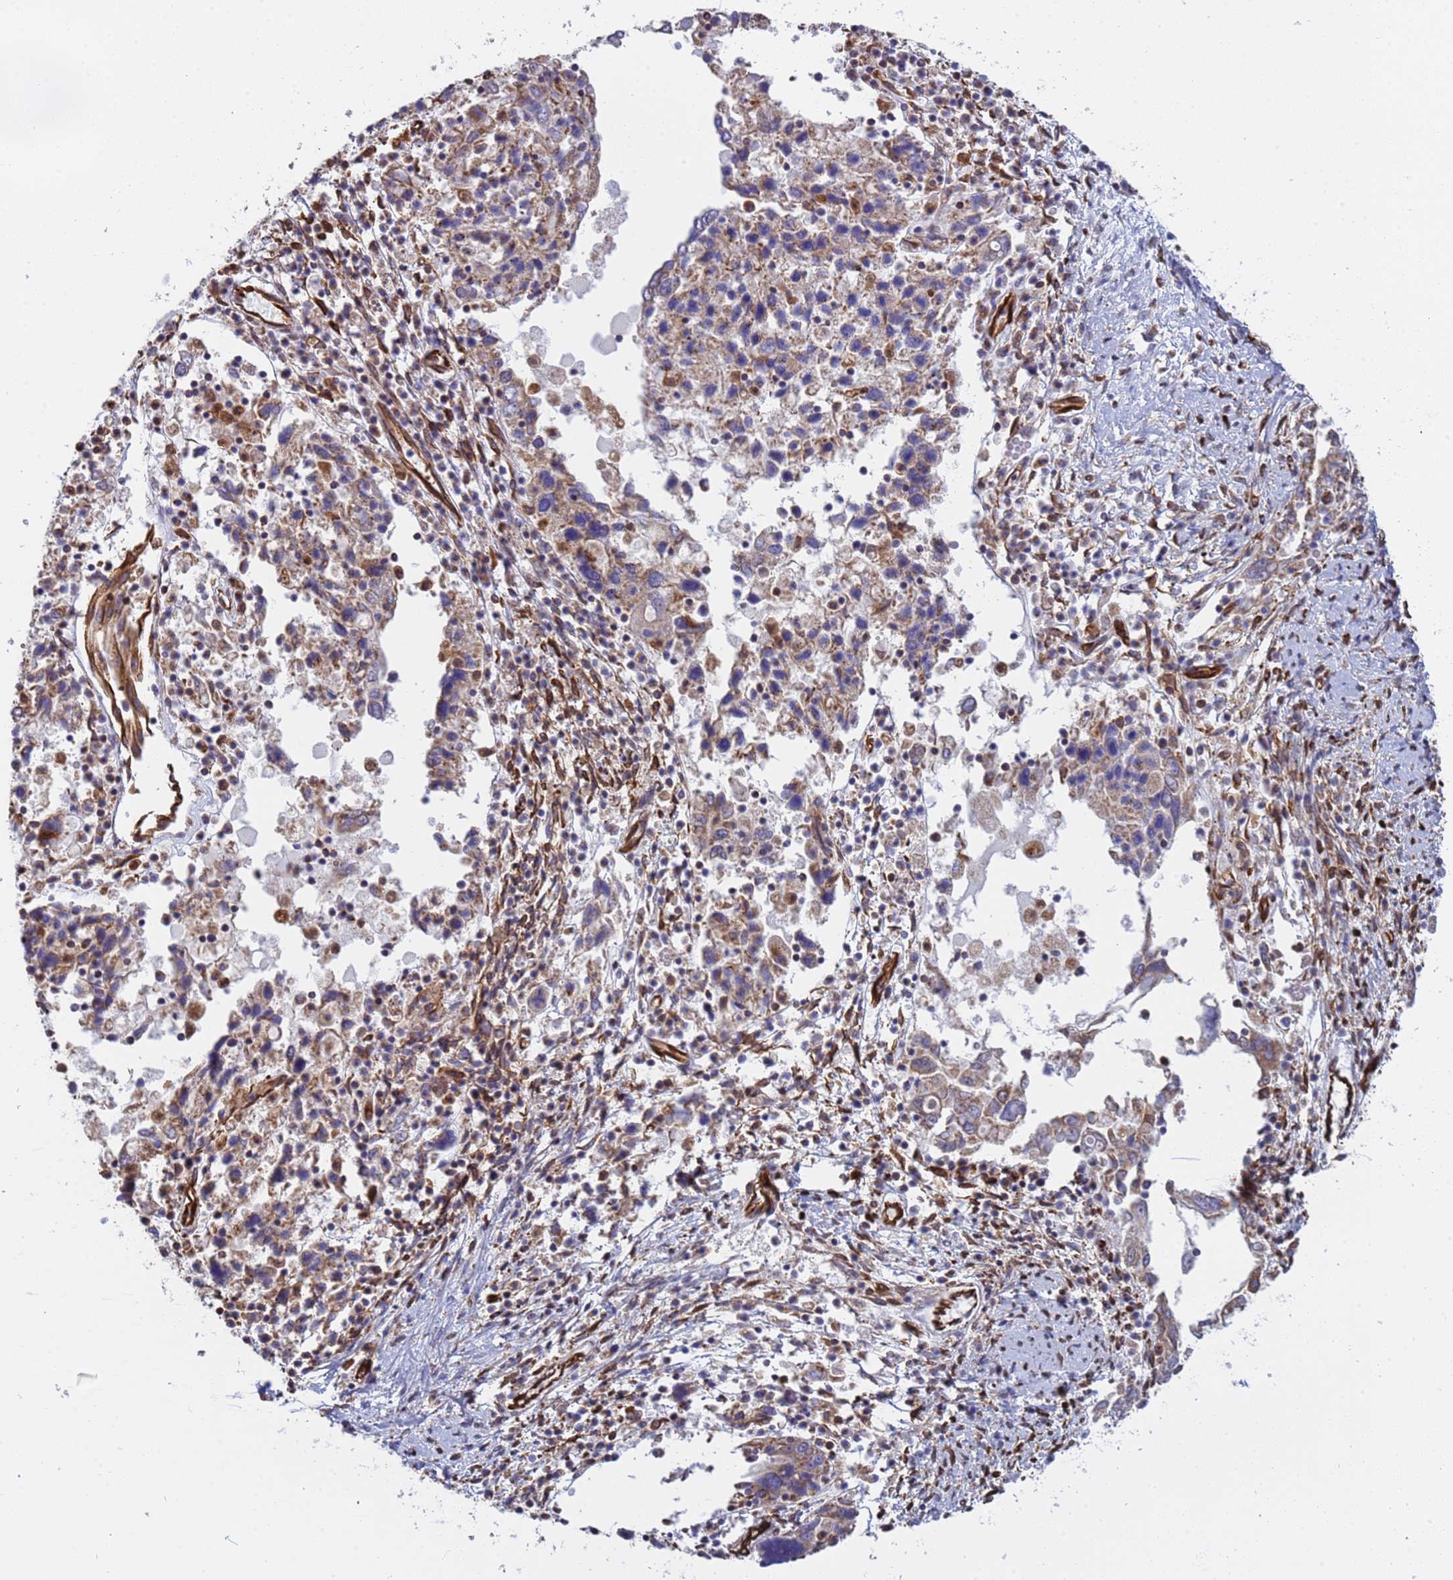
{"staining": {"intensity": "weak", "quantity": "<25%", "location": "cytoplasmic/membranous"}, "tissue": "ovarian cancer", "cell_type": "Tumor cells", "image_type": "cancer", "snomed": [{"axis": "morphology", "description": "Carcinoma, endometroid"}, {"axis": "topography", "description": "Ovary"}], "caption": "Immunohistochemistry (IHC) of ovarian cancer exhibits no expression in tumor cells.", "gene": "NUDT12", "patient": {"sex": "female", "age": 62}}